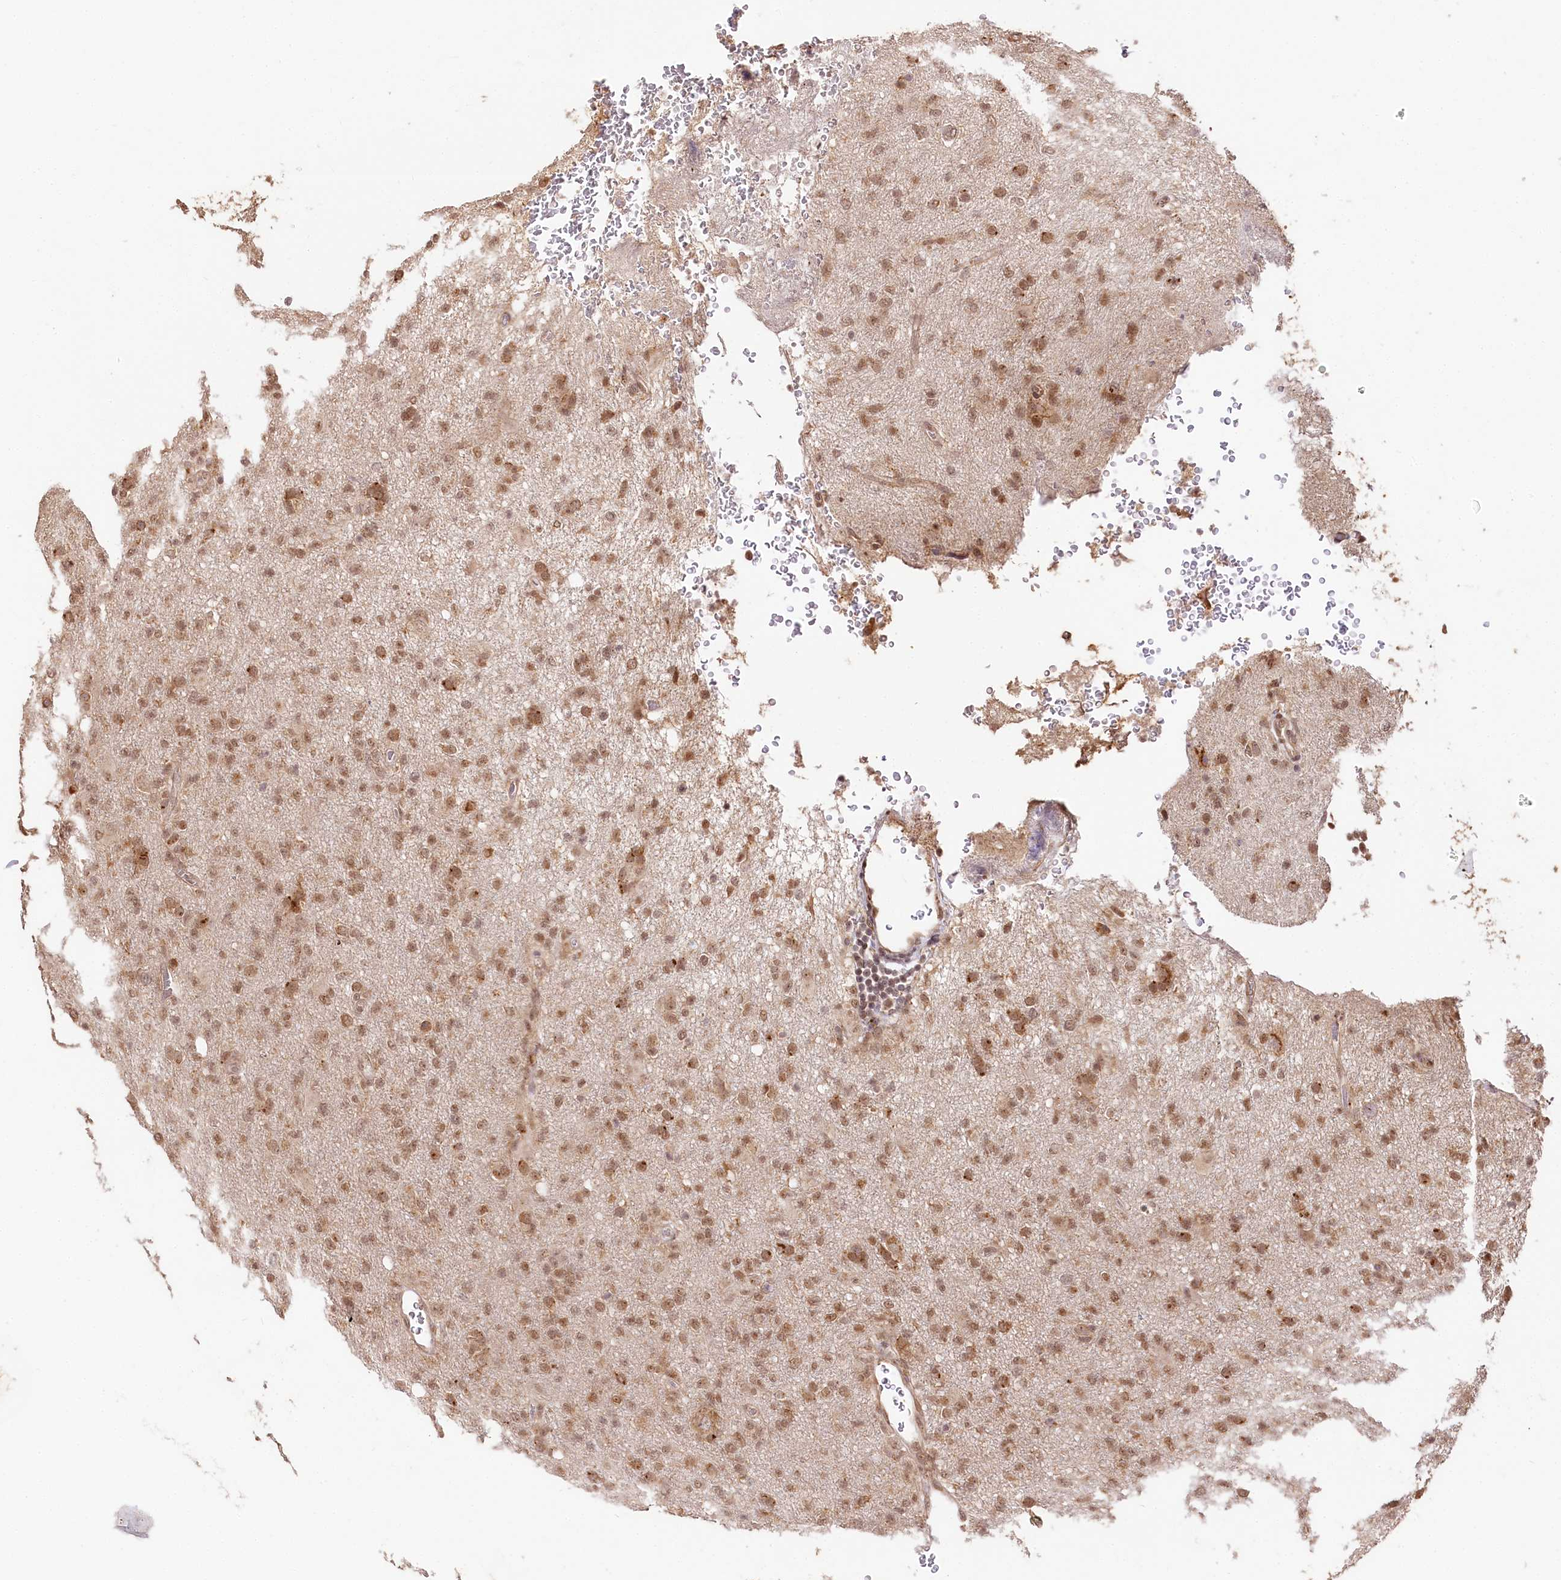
{"staining": {"intensity": "moderate", "quantity": ">75%", "location": "nuclear"}, "tissue": "glioma", "cell_type": "Tumor cells", "image_type": "cancer", "snomed": [{"axis": "morphology", "description": "Glioma, malignant, High grade"}, {"axis": "topography", "description": "Brain"}], "caption": "This is a histology image of immunohistochemistry staining of malignant glioma (high-grade), which shows moderate expression in the nuclear of tumor cells.", "gene": "ENSG00000144785", "patient": {"sex": "female", "age": 57}}